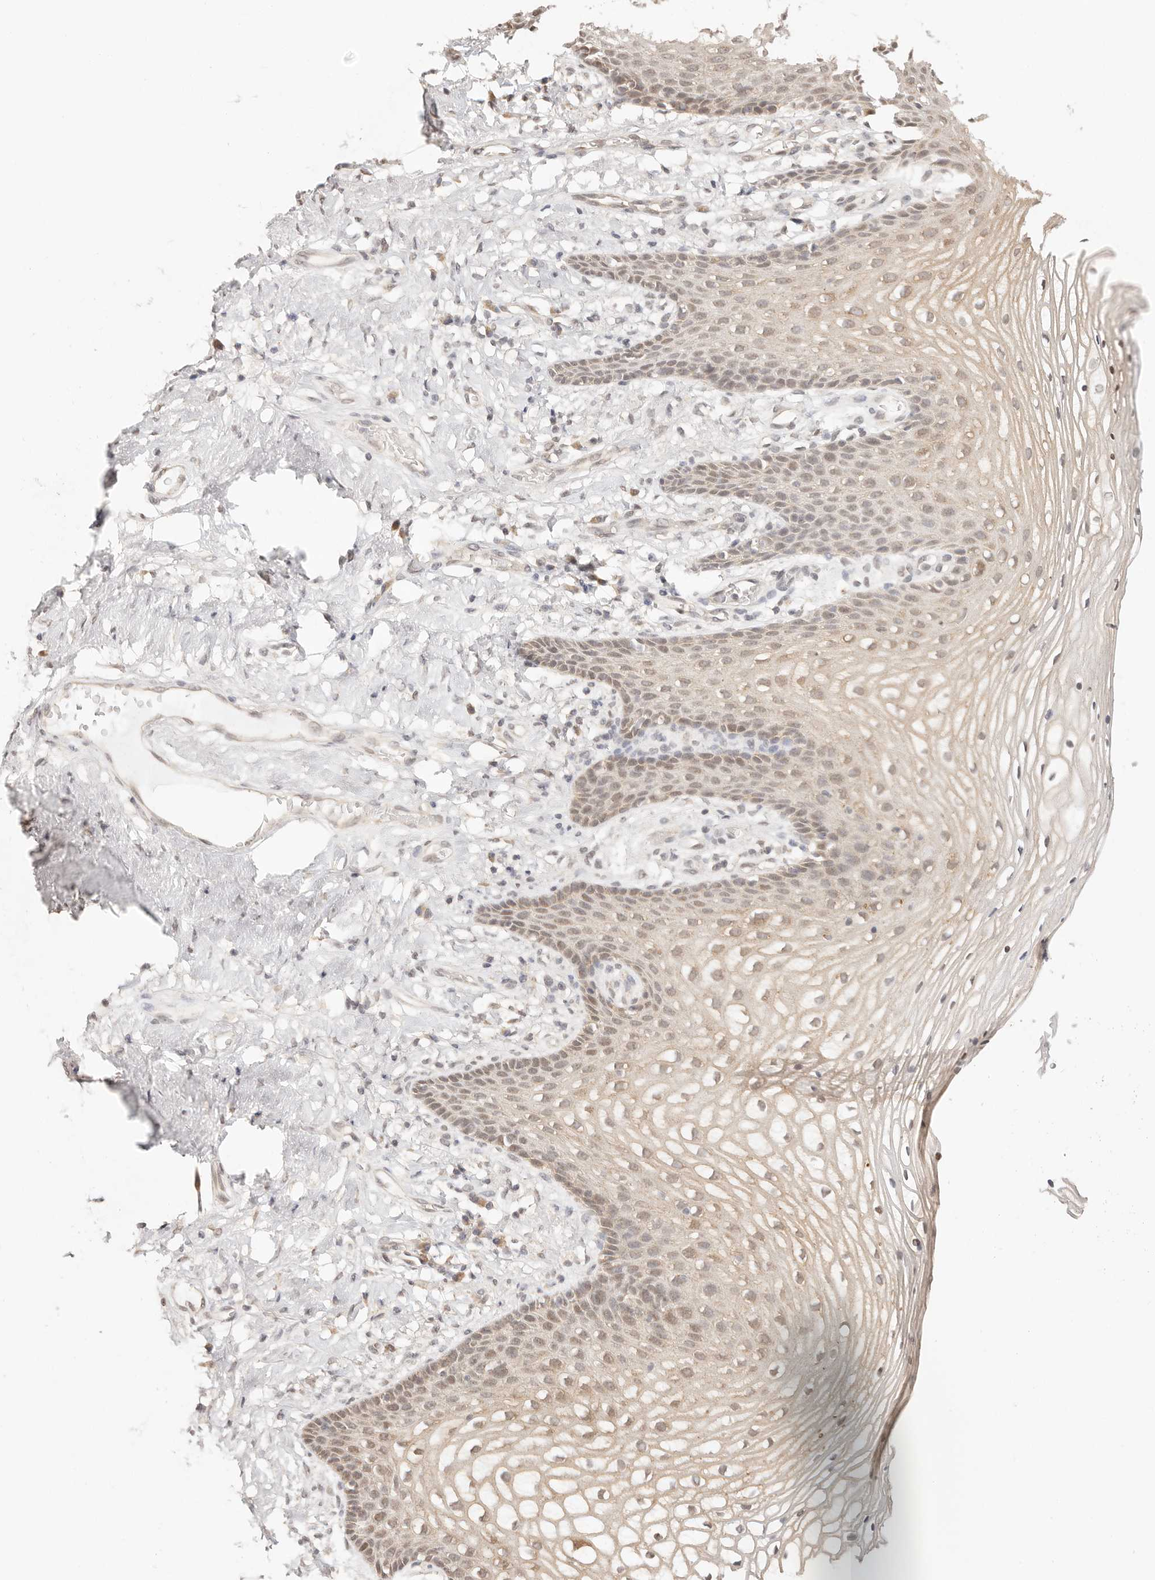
{"staining": {"intensity": "moderate", "quantity": ">75%", "location": "nuclear"}, "tissue": "vagina", "cell_type": "Squamous epithelial cells", "image_type": "normal", "snomed": [{"axis": "morphology", "description": "Normal tissue, NOS"}, {"axis": "topography", "description": "Vagina"}], "caption": "A high-resolution micrograph shows IHC staining of benign vagina, which shows moderate nuclear staining in approximately >75% of squamous epithelial cells.", "gene": "RFC3", "patient": {"sex": "female", "age": 60}}